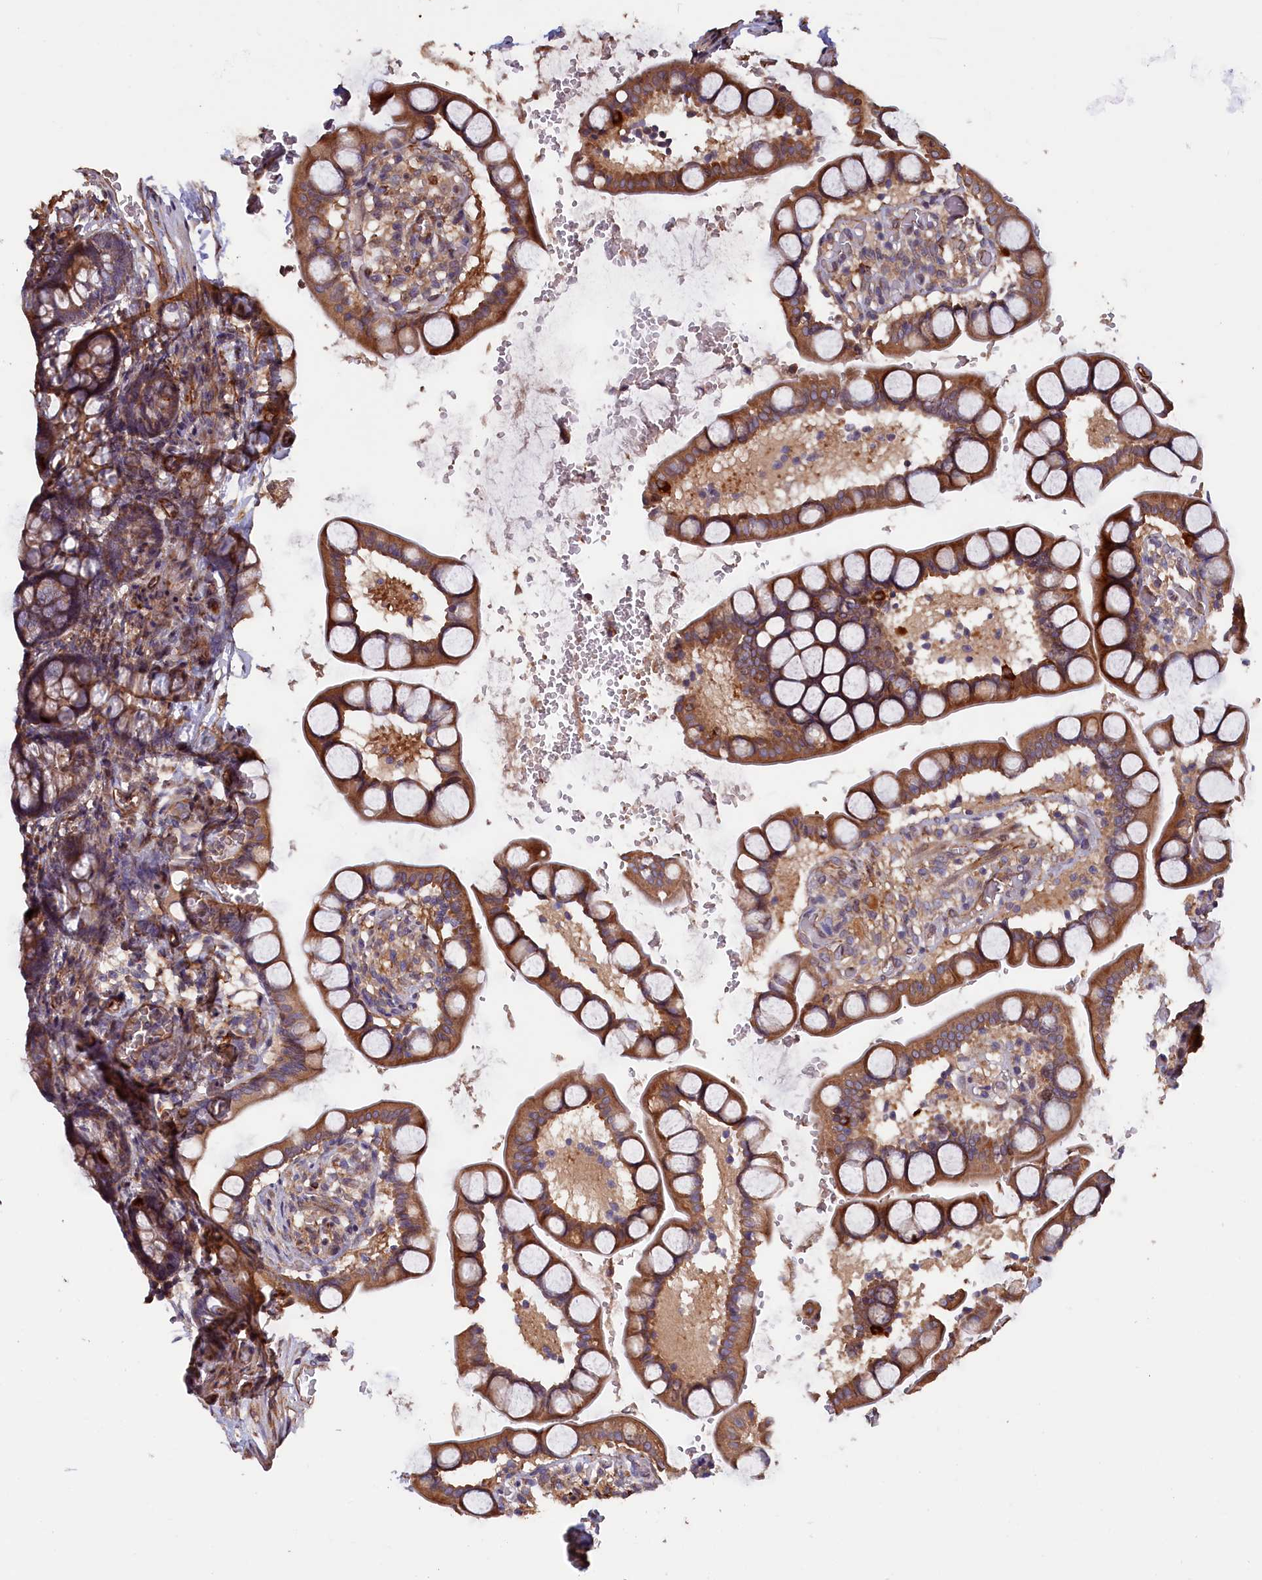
{"staining": {"intensity": "moderate", "quantity": ">75%", "location": "cytoplasmic/membranous"}, "tissue": "small intestine", "cell_type": "Glandular cells", "image_type": "normal", "snomed": [{"axis": "morphology", "description": "Normal tissue, NOS"}, {"axis": "topography", "description": "Small intestine"}], "caption": "Unremarkable small intestine displays moderate cytoplasmic/membranous staining in approximately >75% of glandular cells, visualized by immunohistochemistry.", "gene": "GREB1L", "patient": {"sex": "male", "age": 52}}